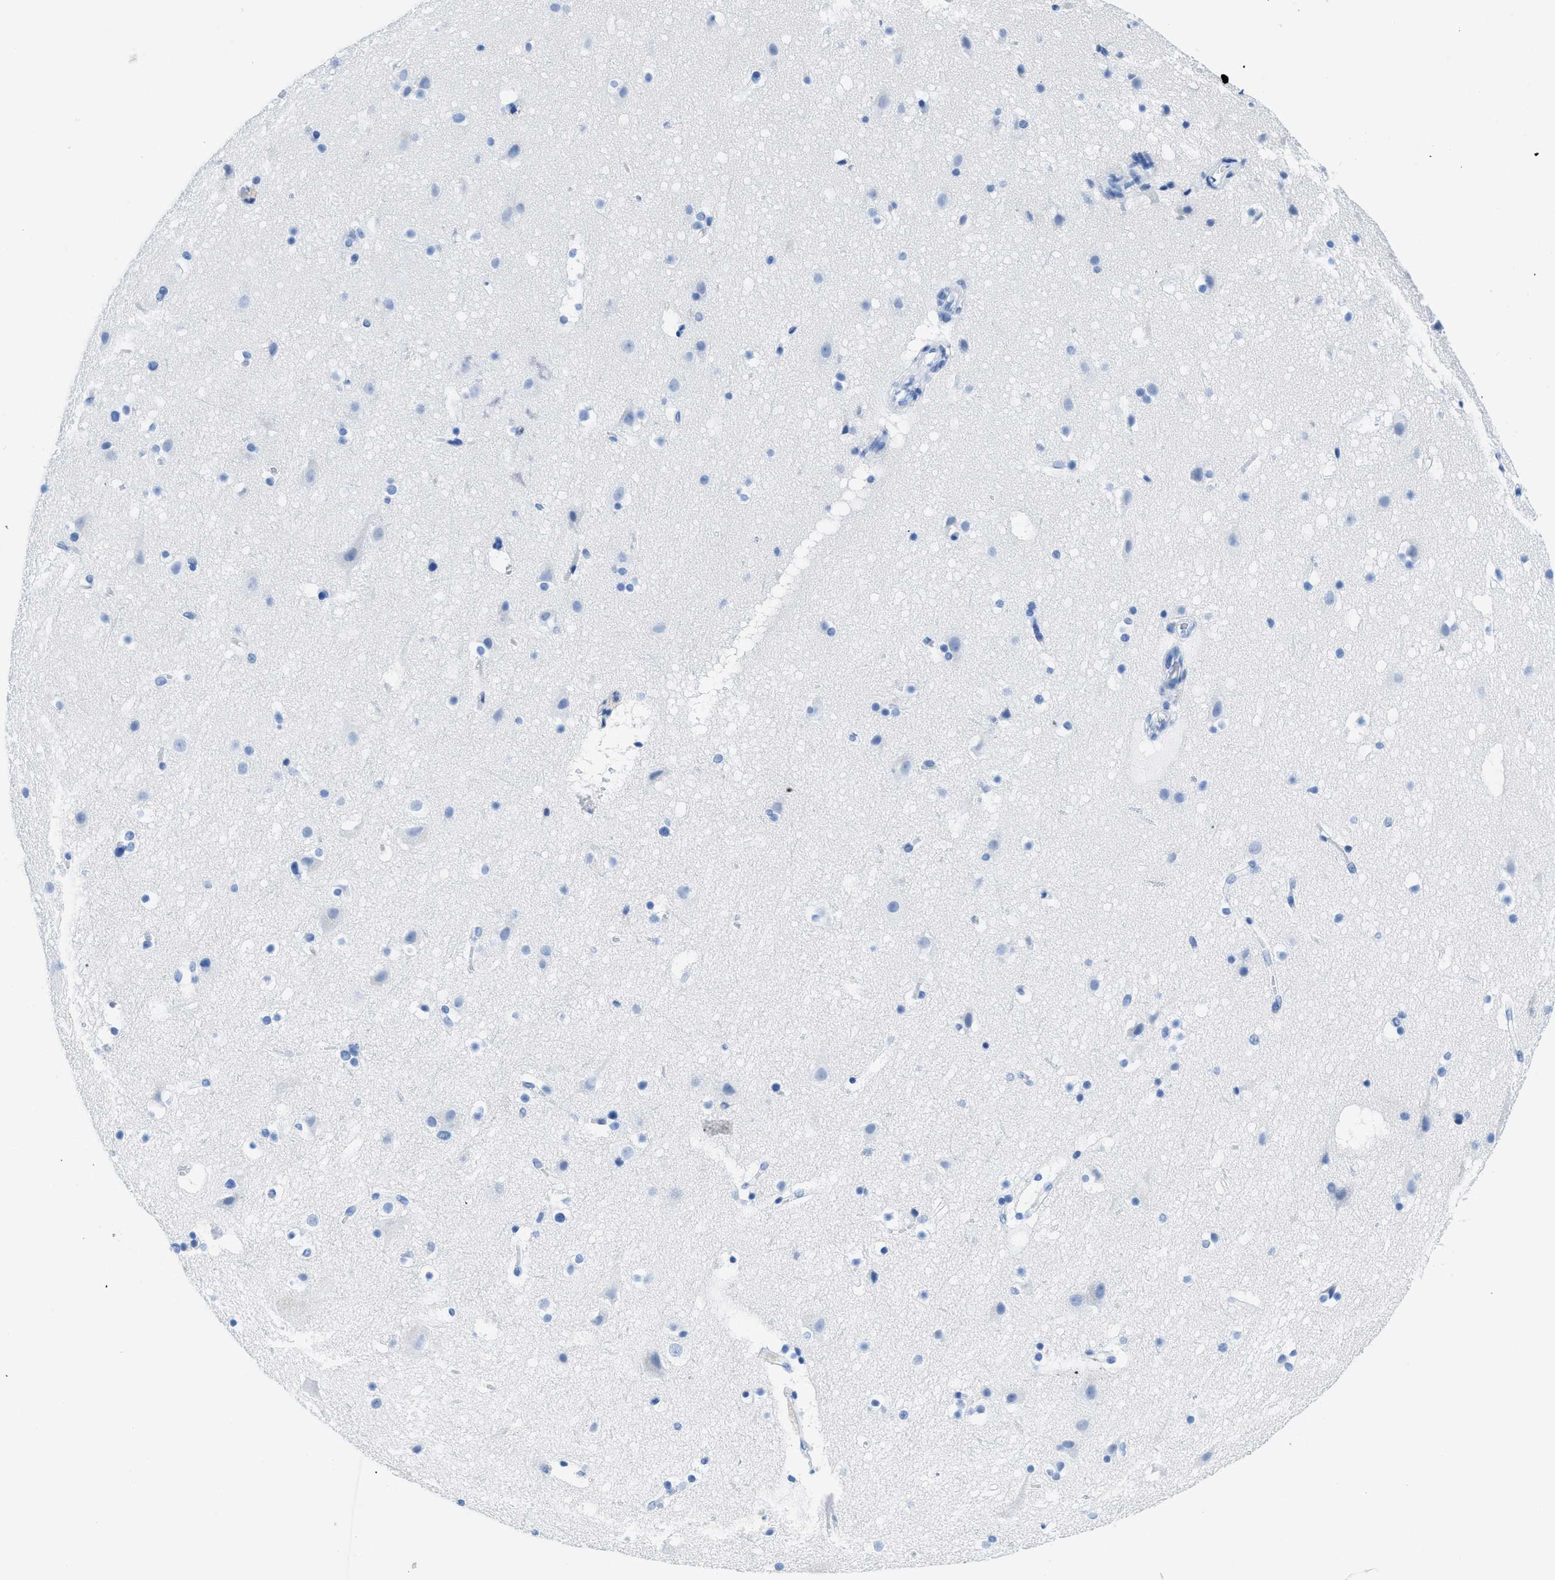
{"staining": {"intensity": "negative", "quantity": "none", "location": "none"}, "tissue": "cerebral cortex", "cell_type": "Endothelial cells", "image_type": "normal", "snomed": [{"axis": "morphology", "description": "Normal tissue, NOS"}, {"axis": "topography", "description": "Cerebral cortex"}], "caption": "IHC histopathology image of normal human cerebral cortex stained for a protein (brown), which shows no positivity in endothelial cells.", "gene": "COL3A1", "patient": {"sex": "male", "age": 45}}